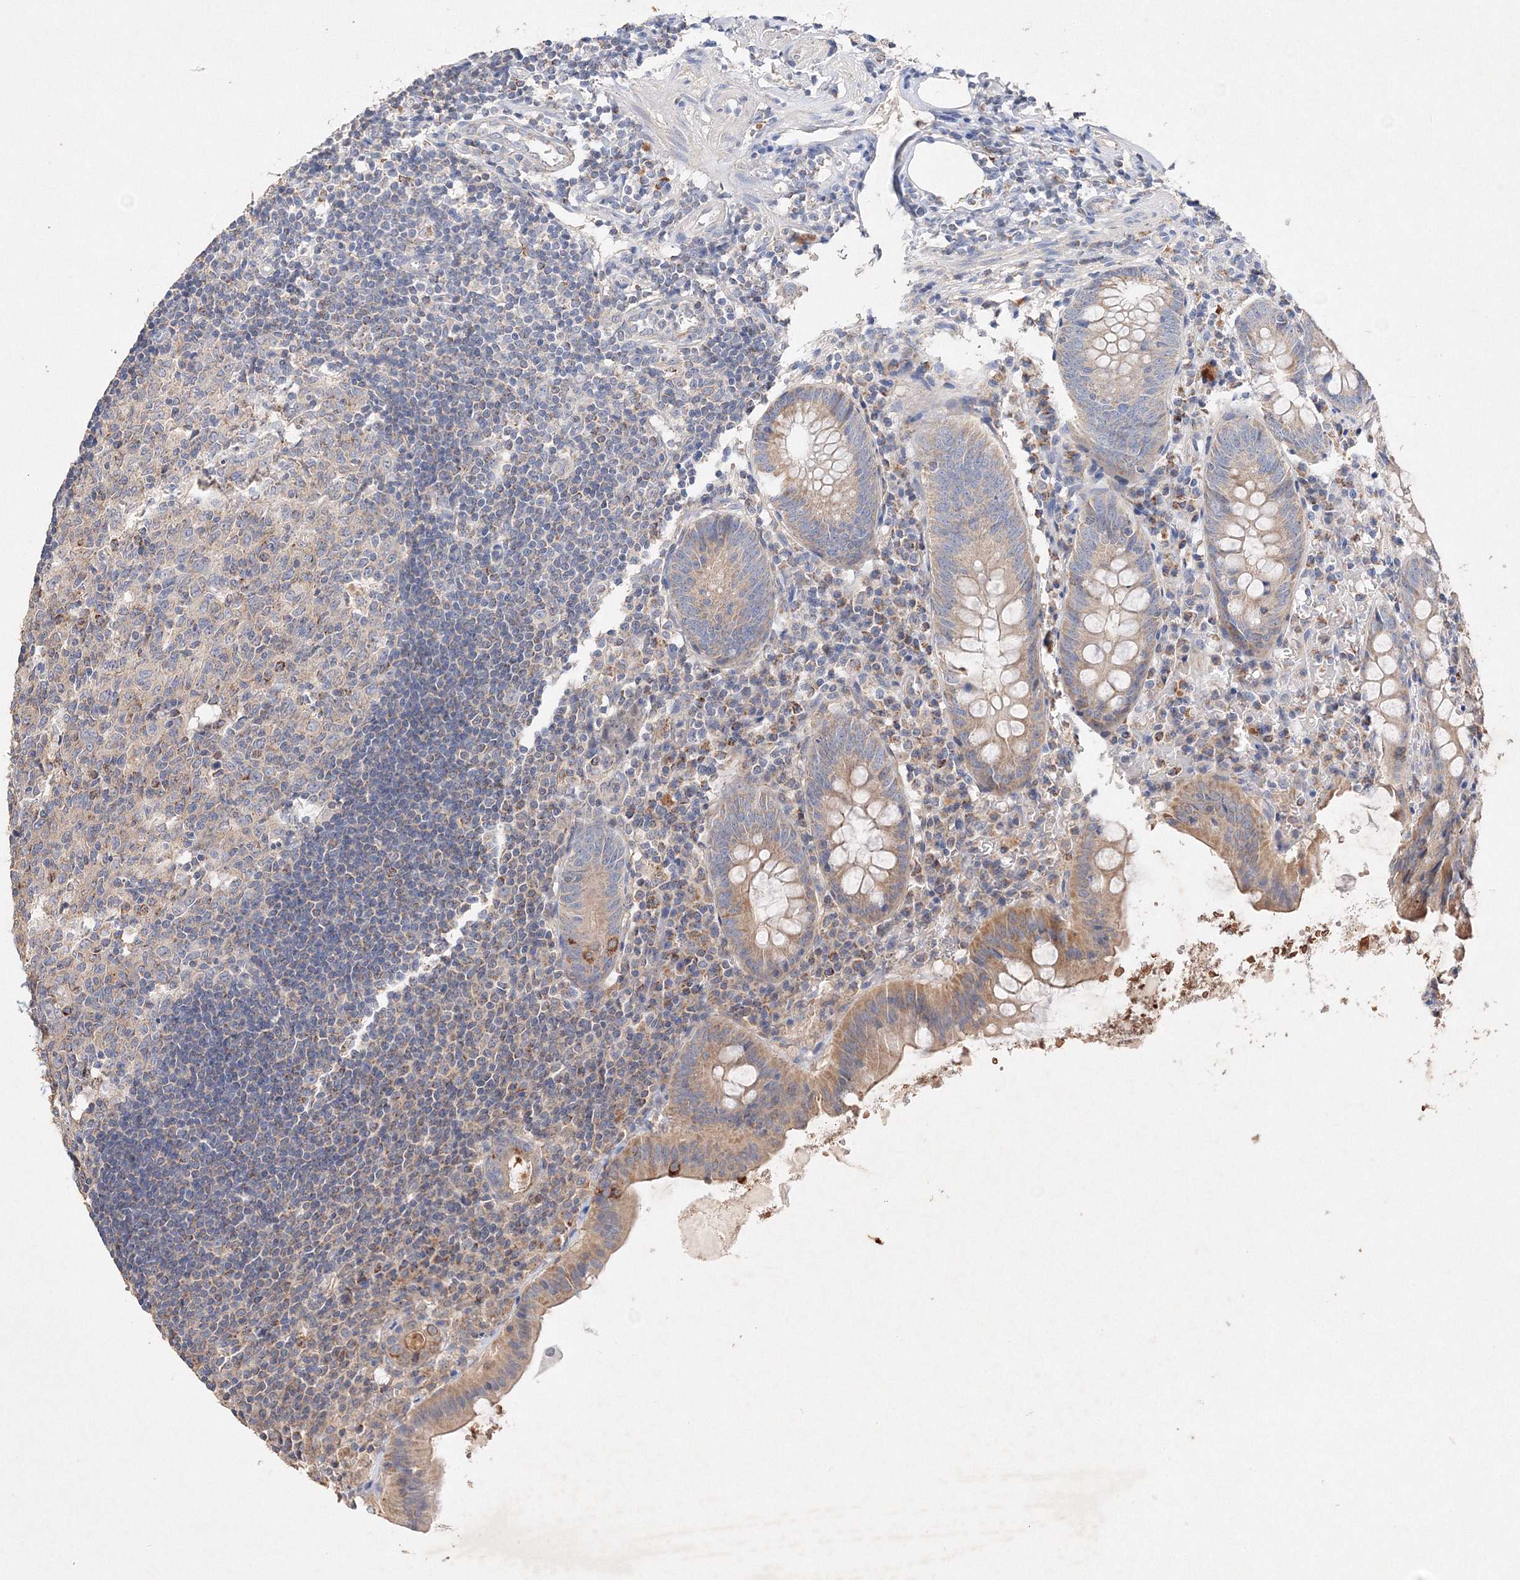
{"staining": {"intensity": "moderate", "quantity": "<25%", "location": "cytoplasmic/membranous"}, "tissue": "appendix", "cell_type": "Glandular cells", "image_type": "normal", "snomed": [{"axis": "morphology", "description": "Normal tissue, NOS"}, {"axis": "topography", "description": "Appendix"}], "caption": "Immunohistochemical staining of unremarkable human appendix demonstrates <25% levels of moderate cytoplasmic/membranous protein expression in about <25% of glandular cells.", "gene": "GLS", "patient": {"sex": "female", "age": 54}}